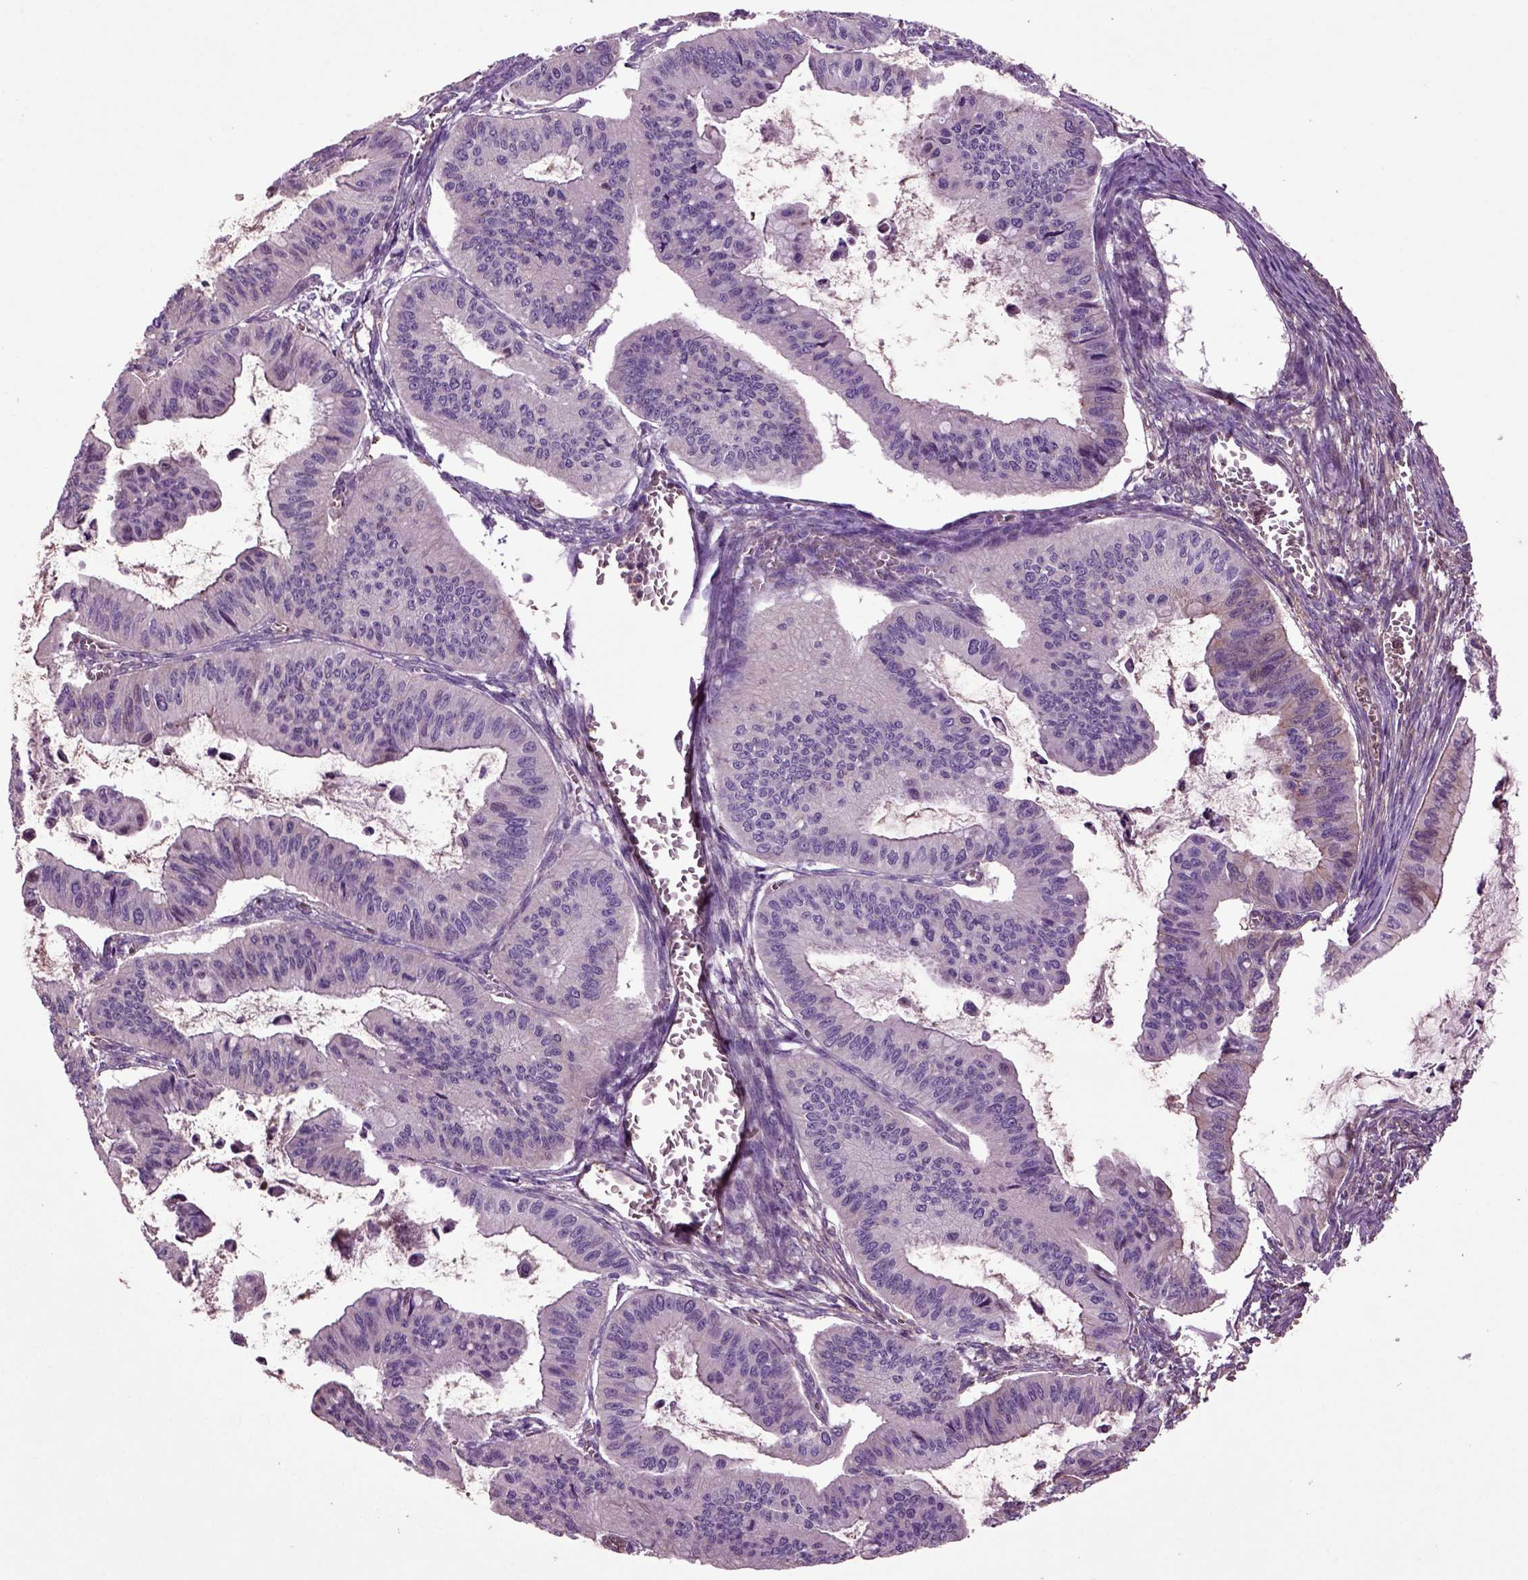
{"staining": {"intensity": "weak", "quantity": "<25%", "location": "cytoplasmic/membranous"}, "tissue": "ovarian cancer", "cell_type": "Tumor cells", "image_type": "cancer", "snomed": [{"axis": "morphology", "description": "Cystadenocarcinoma, mucinous, NOS"}, {"axis": "topography", "description": "Ovary"}], "caption": "Immunohistochemical staining of ovarian mucinous cystadenocarcinoma displays no significant positivity in tumor cells.", "gene": "SPON1", "patient": {"sex": "female", "age": 72}}